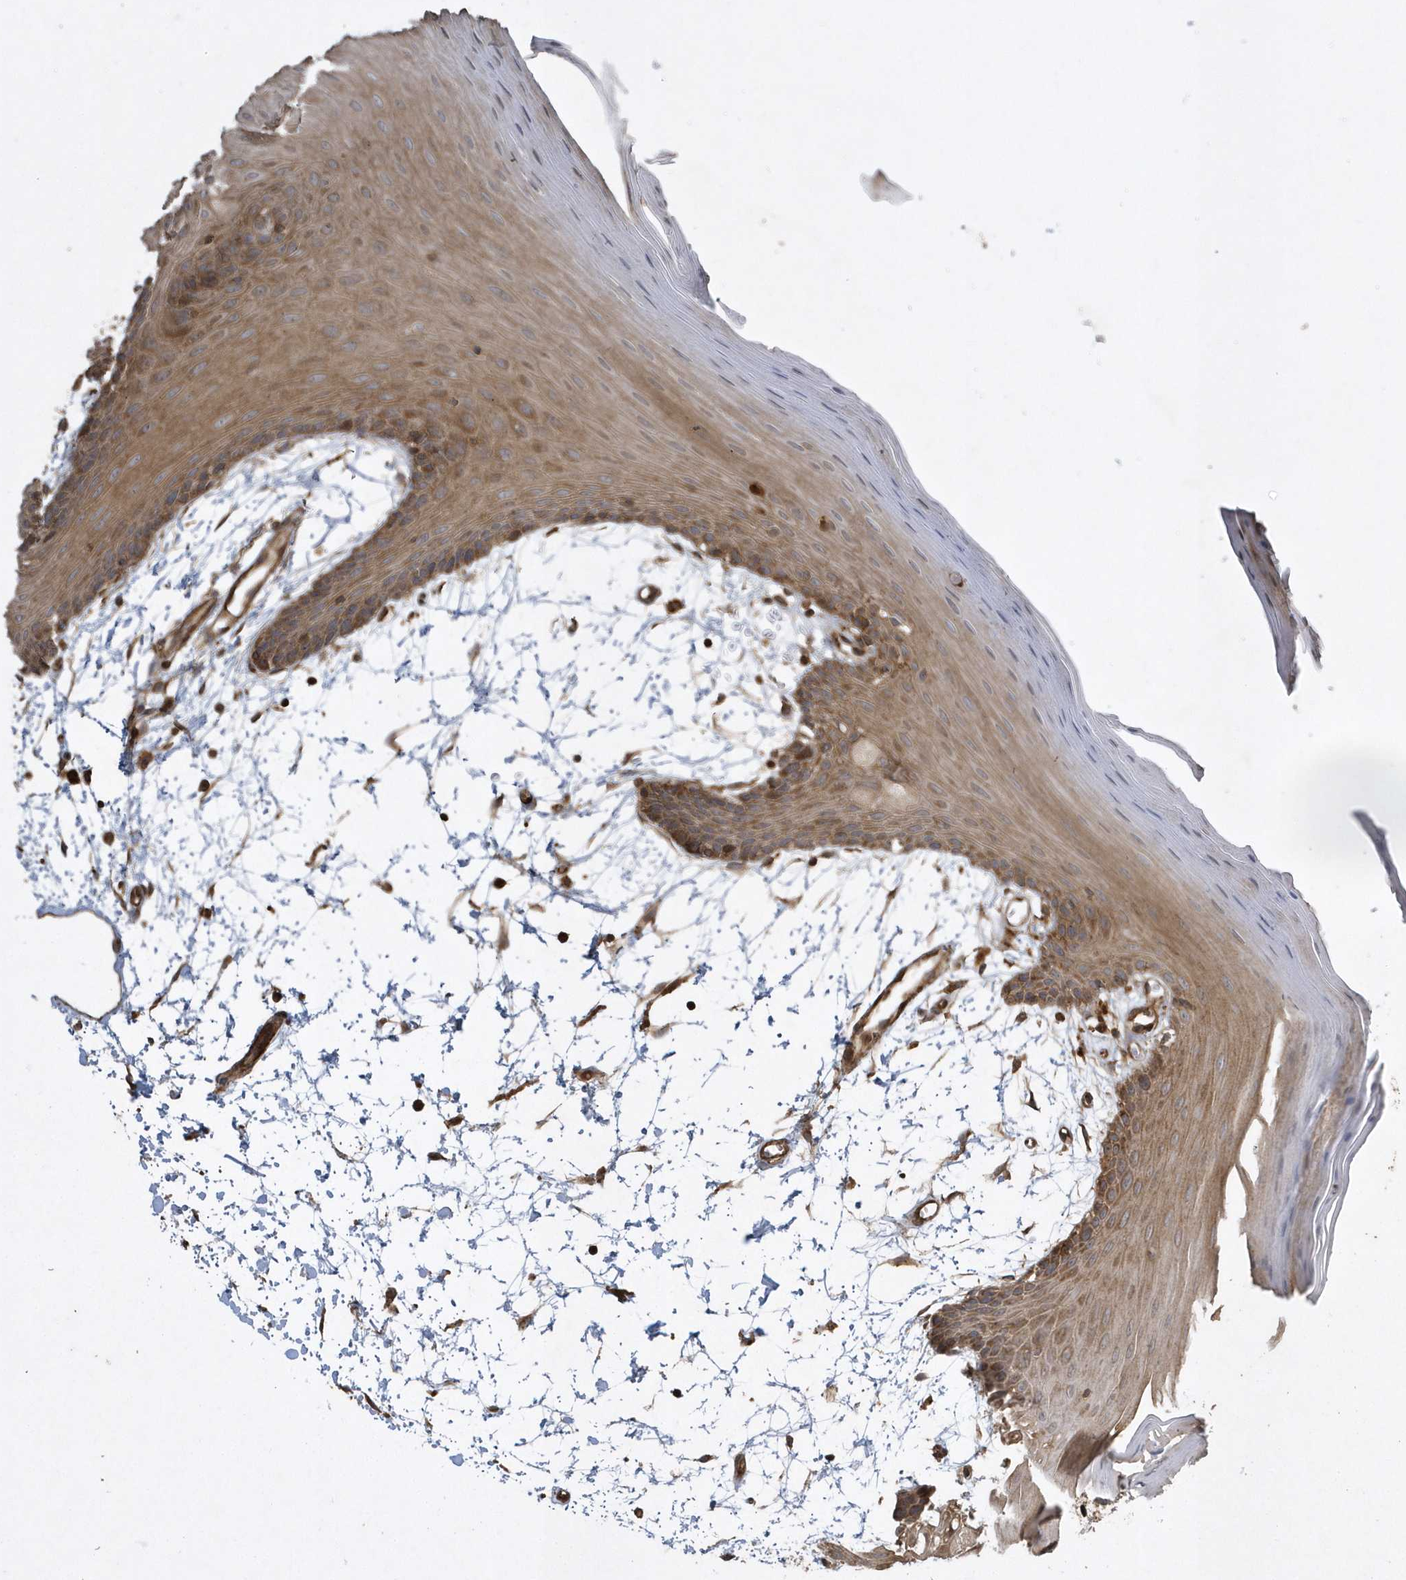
{"staining": {"intensity": "moderate", "quantity": ">75%", "location": "cytoplasmic/membranous"}, "tissue": "oral mucosa", "cell_type": "Squamous epithelial cells", "image_type": "normal", "snomed": [{"axis": "morphology", "description": "Normal tissue, NOS"}, {"axis": "topography", "description": "Skeletal muscle"}, {"axis": "topography", "description": "Oral tissue"}, {"axis": "topography", "description": "Salivary gland"}, {"axis": "topography", "description": "Peripheral nerve tissue"}], "caption": "An image of human oral mucosa stained for a protein shows moderate cytoplasmic/membranous brown staining in squamous epithelial cells. The staining was performed using DAB, with brown indicating positive protein expression. Nuclei are stained blue with hematoxylin.", "gene": "SENP8", "patient": {"sex": "male", "age": 54}}